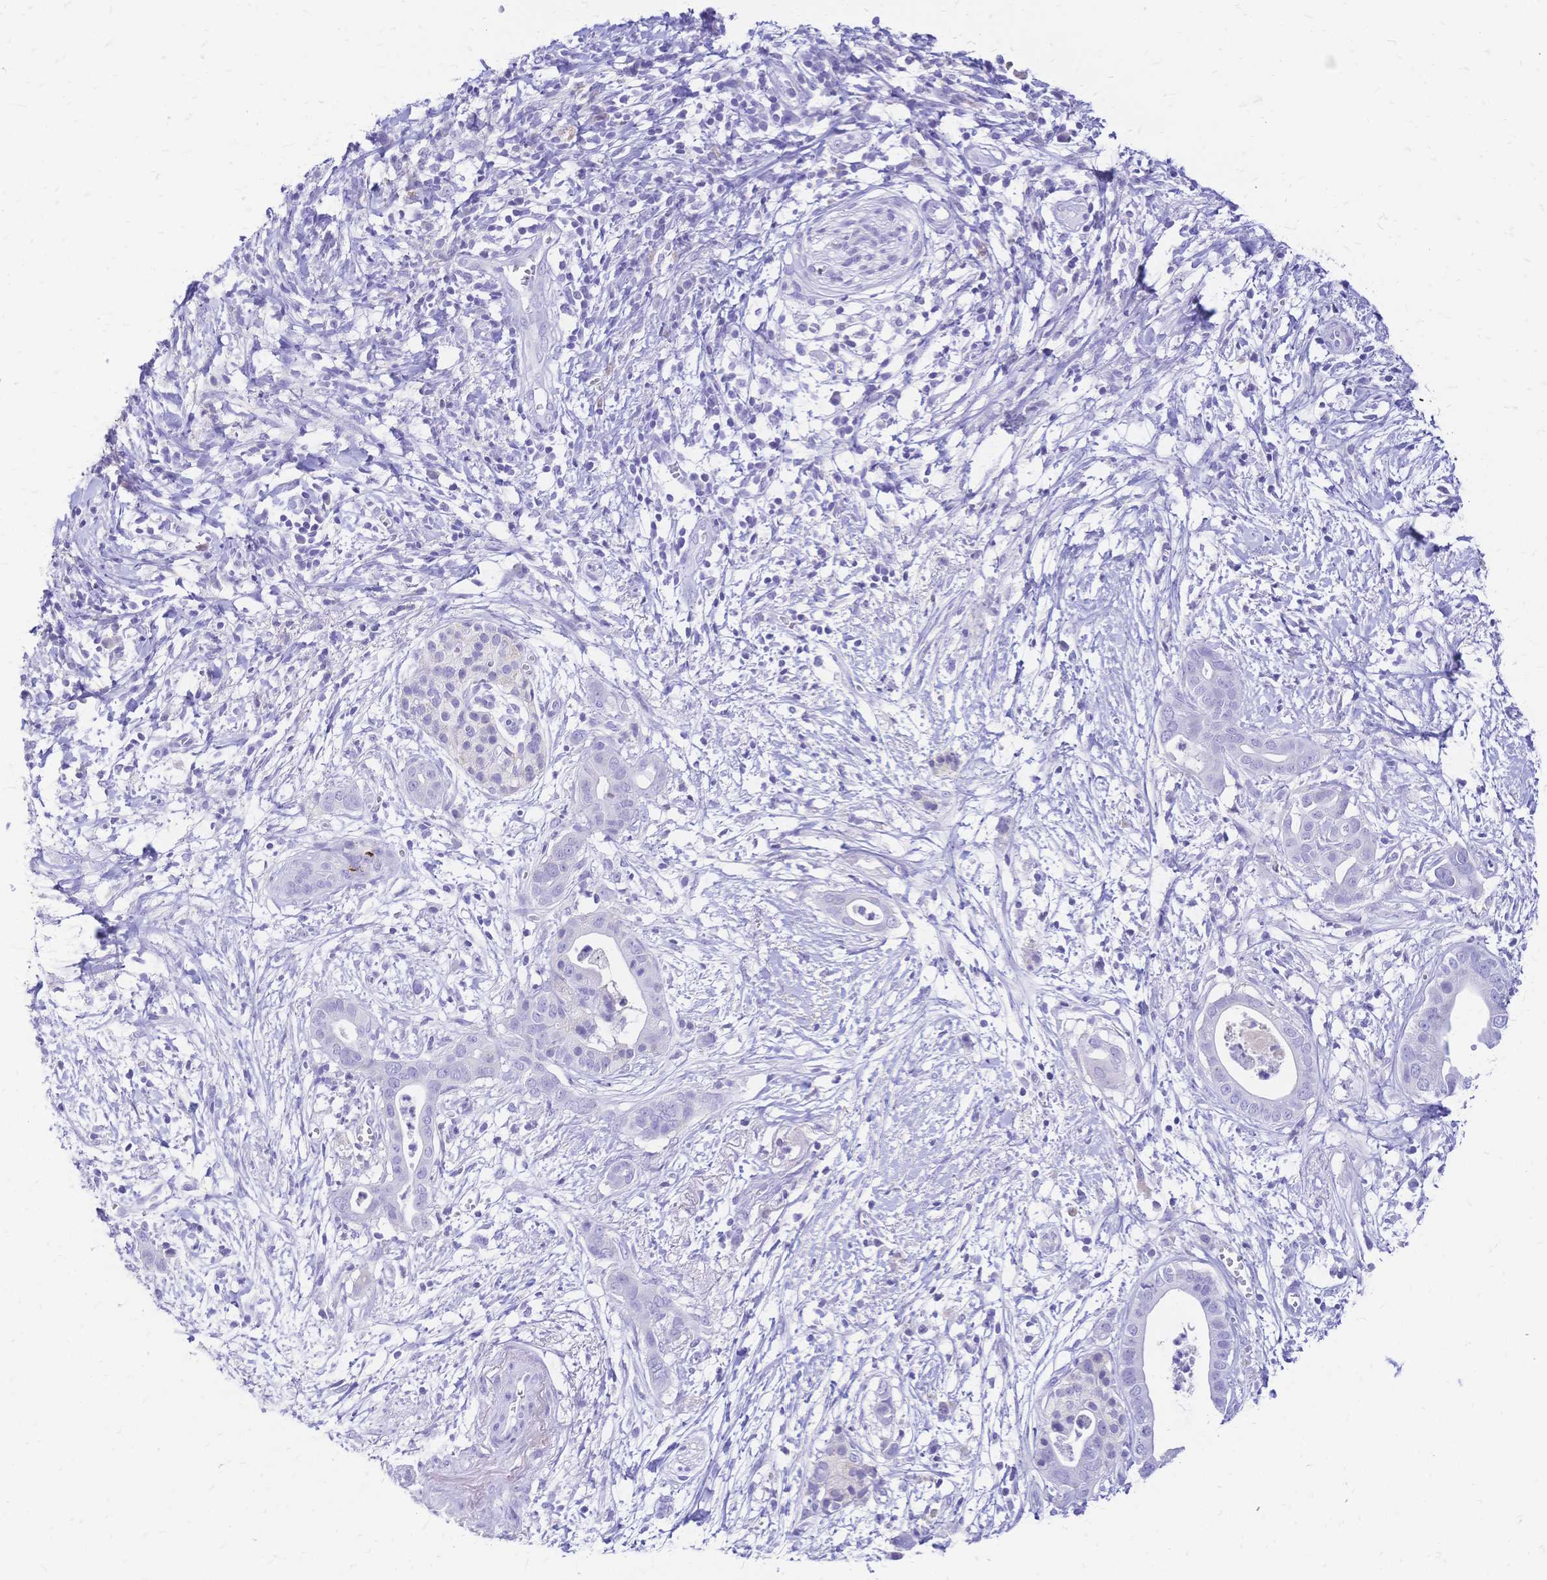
{"staining": {"intensity": "negative", "quantity": "none", "location": "none"}, "tissue": "pancreatic cancer", "cell_type": "Tumor cells", "image_type": "cancer", "snomed": [{"axis": "morphology", "description": "Adenocarcinoma, NOS"}, {"axis": "topography", "description": "Pancreas"}], "caption": "Histopathology image shows no significant protein positivity in tumor cells of pancreatic adenocarcinoma.", "gene": "FA2H", "patient": {"sex": "male", "age": 61}}